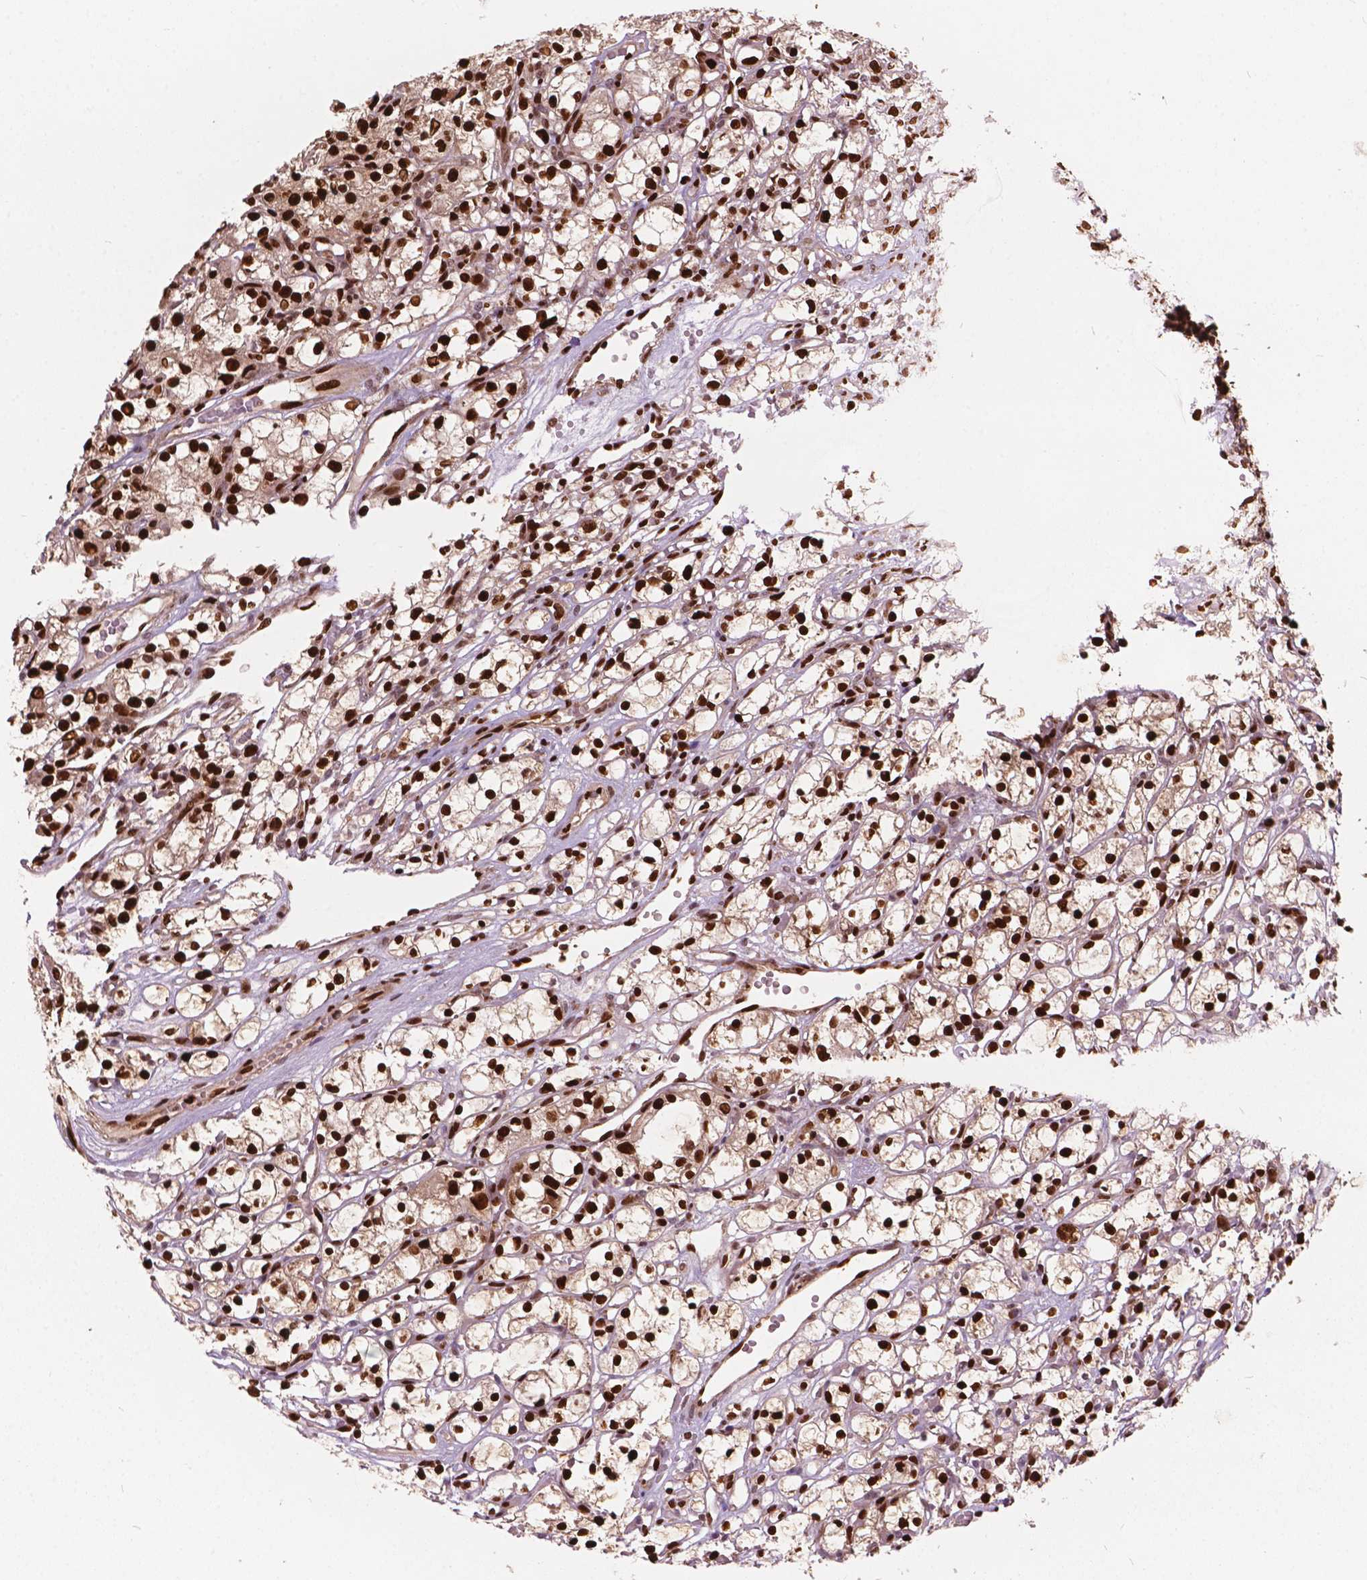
{"staining": {"intensity": "strong", "quantity": "25%-75%", "location": "nuclear"}, "tissue": "renal cancer", "cell_type": "Tumor cells", "image_type": "cancer", "snomed": [{"axis": "morphology", "description": "Adenocarcinoma, NOS"}, {"axis": "topography", "description": "Kidney"}], "caption": "A brown stain shows strong nuclear staining of a protein in renal cancer tumor cells.", "gene": "ANP32B", "patient": {"sex": "female", "age": 59}}